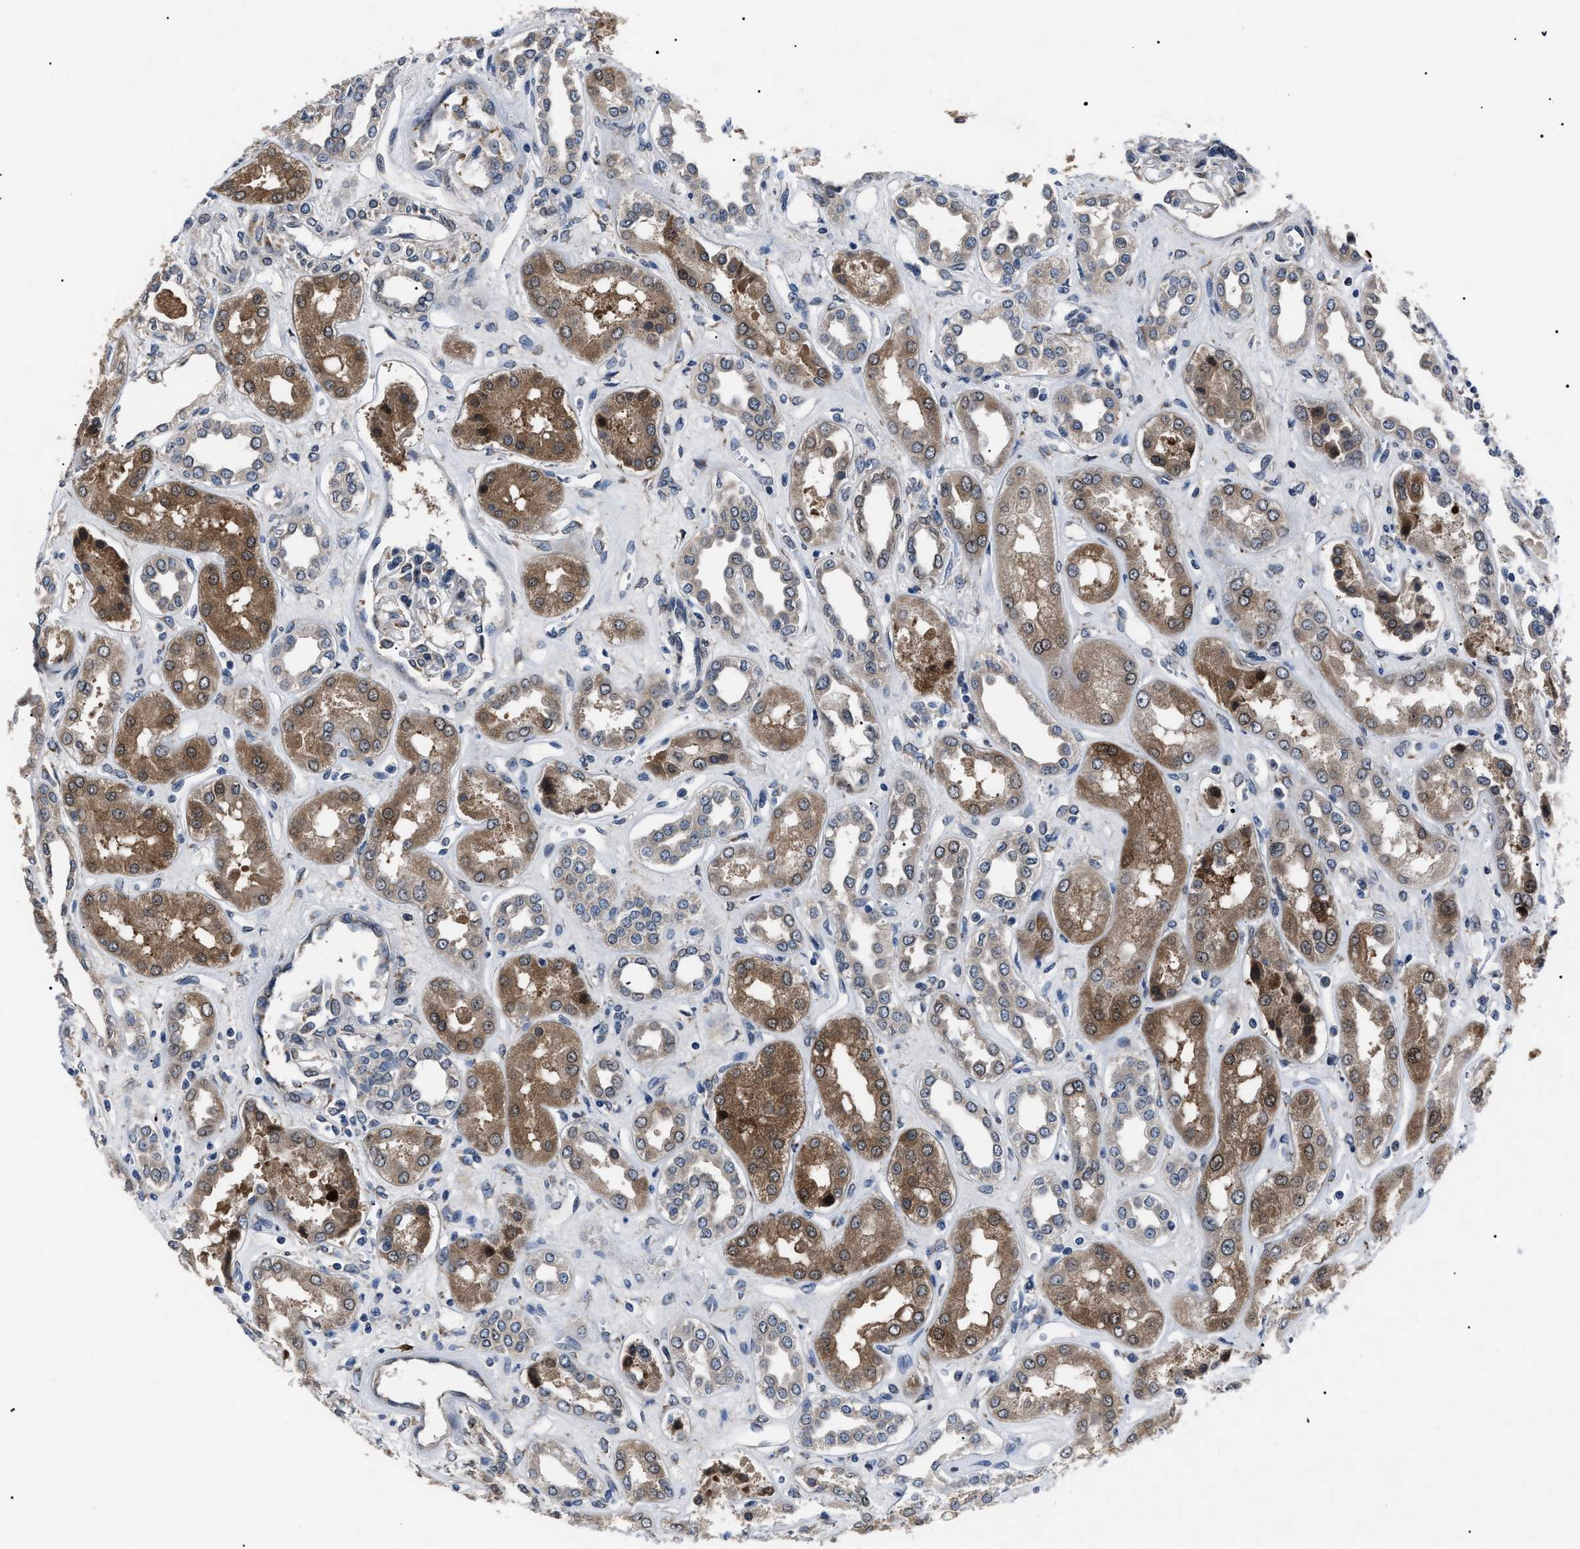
{"staining": {"intensity": "weak", "quantity": "25%-75%", "location": "cytoplasmic/membranous"}, "tissue": "kidney", "cell_type": "Cells in glomeruli", "image_type": "normal", "snomed": [{"axis": "morphology", "description": "Normal tissue, NOS"}, {"axis": "topography", "description": "Kidney"}], "caption": "Protein positivity by immunohistochemistry reveals weak cytoplasmic/membranous positivity in about 25%-75% of cells in glomeruli in normal kidney.", "gene": "LRRC14", "patient": {"sex": "male", "age": 59}}